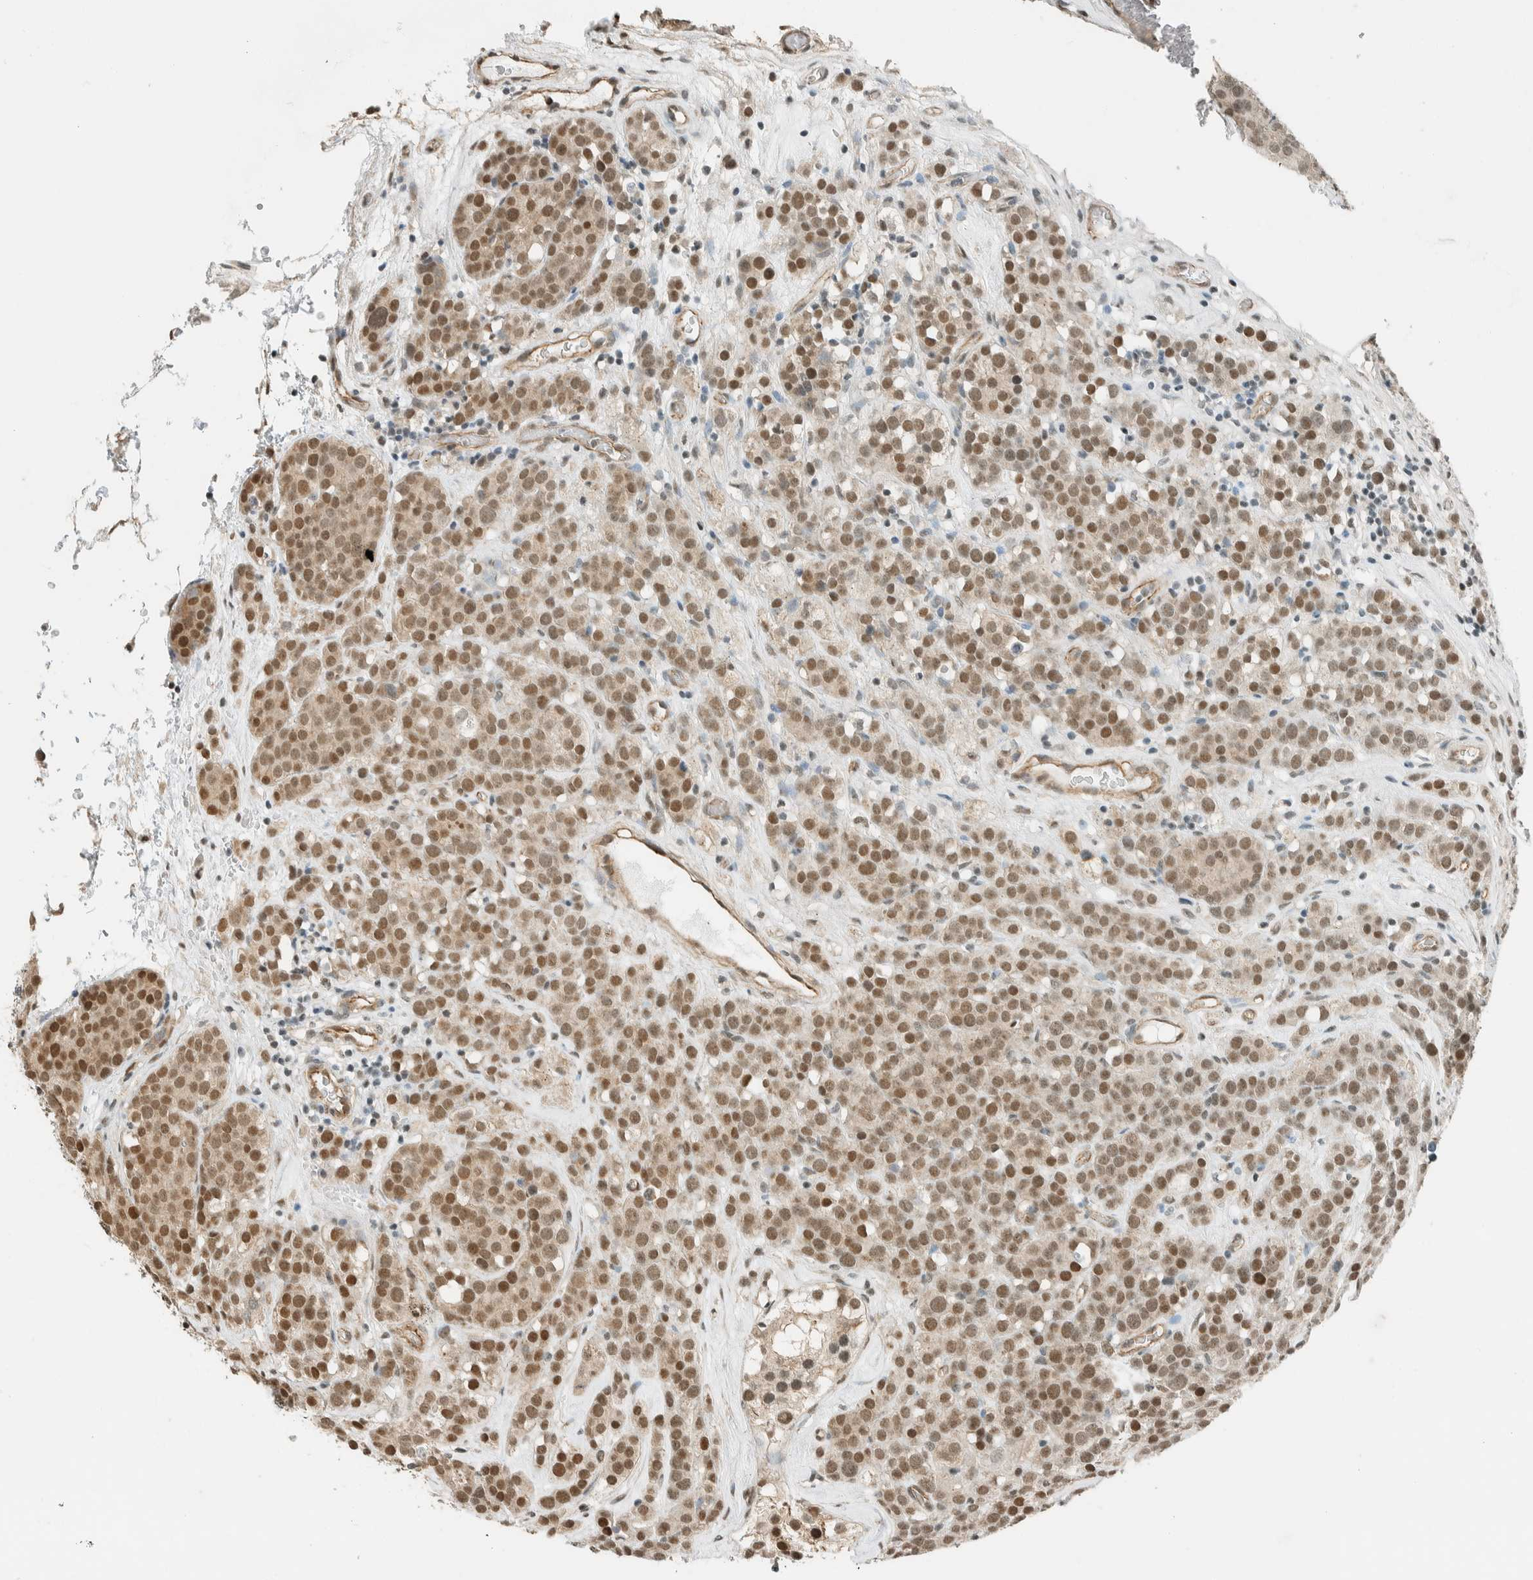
{"staining": {"intensity": "moderate", "quantity": ">75%", "location": "cytoplasmic/membranous,nuclear"}, "tissue": "testis cancer", "cell_type": "Tumor cells", "image_type": "cancer", "snomed": [{"axis": "morphology", "description": "Seminoma, NOS"}, {"axis": "topography", "description": "Testis"}], "caption": "Testis seminoma stained for a protein (brown) exhibits moderate cytoplasmic/membranous and nuclear positive expression in about >75% of tumor cells.", "gene": "NIBAN2", "patient": {"sex": "male", "age": 71}}